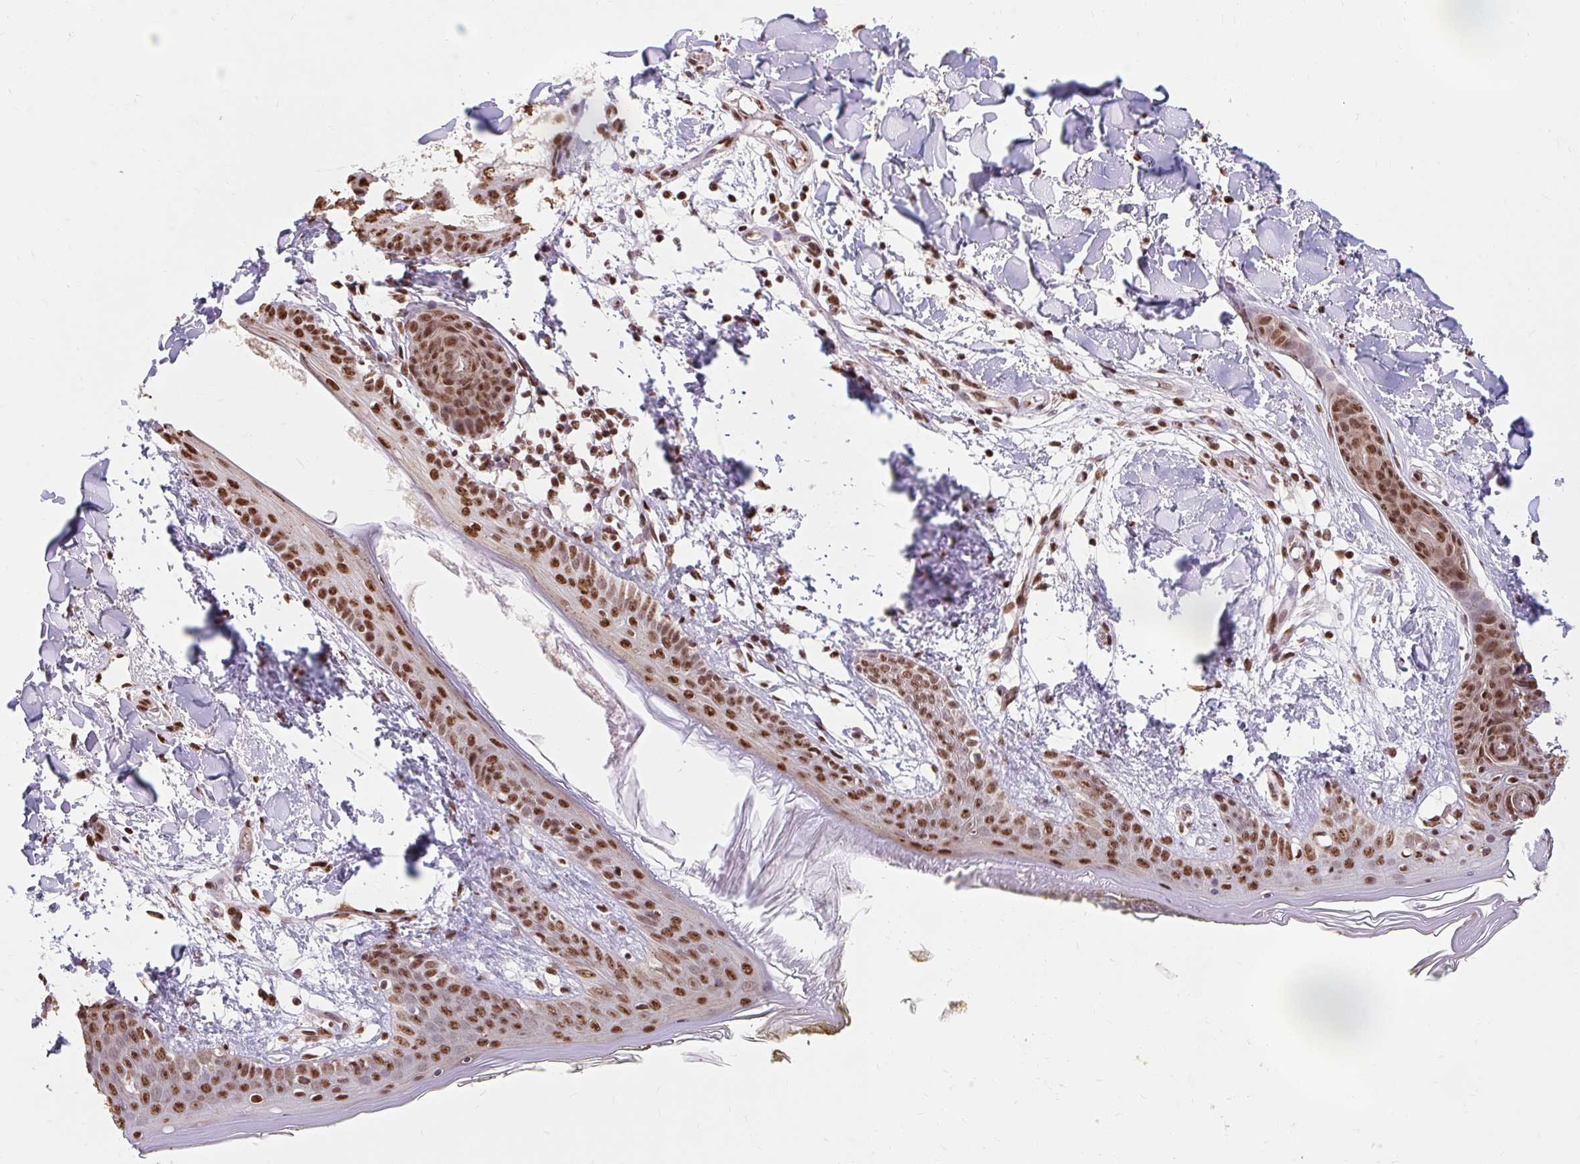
{"staining": {"intensity": "strong", "quantity": "25%-75%", "location": "nuclear"}, "tissue": "skin", "cell_type": "Fibroblasts", "image_type": "normal", "snomed": [{"axis": "morphology", "description": "Normal tissue, NOS"}, {"axis": "topography", "description": "Skin"}], "caption": "The immunohistochemical stain labels strong nuclear expression in fibroblasts of benign skin. Nuclei are stained in blue.", "gene": "BICRA", "patient": {"sex": "female", "age": 34}}